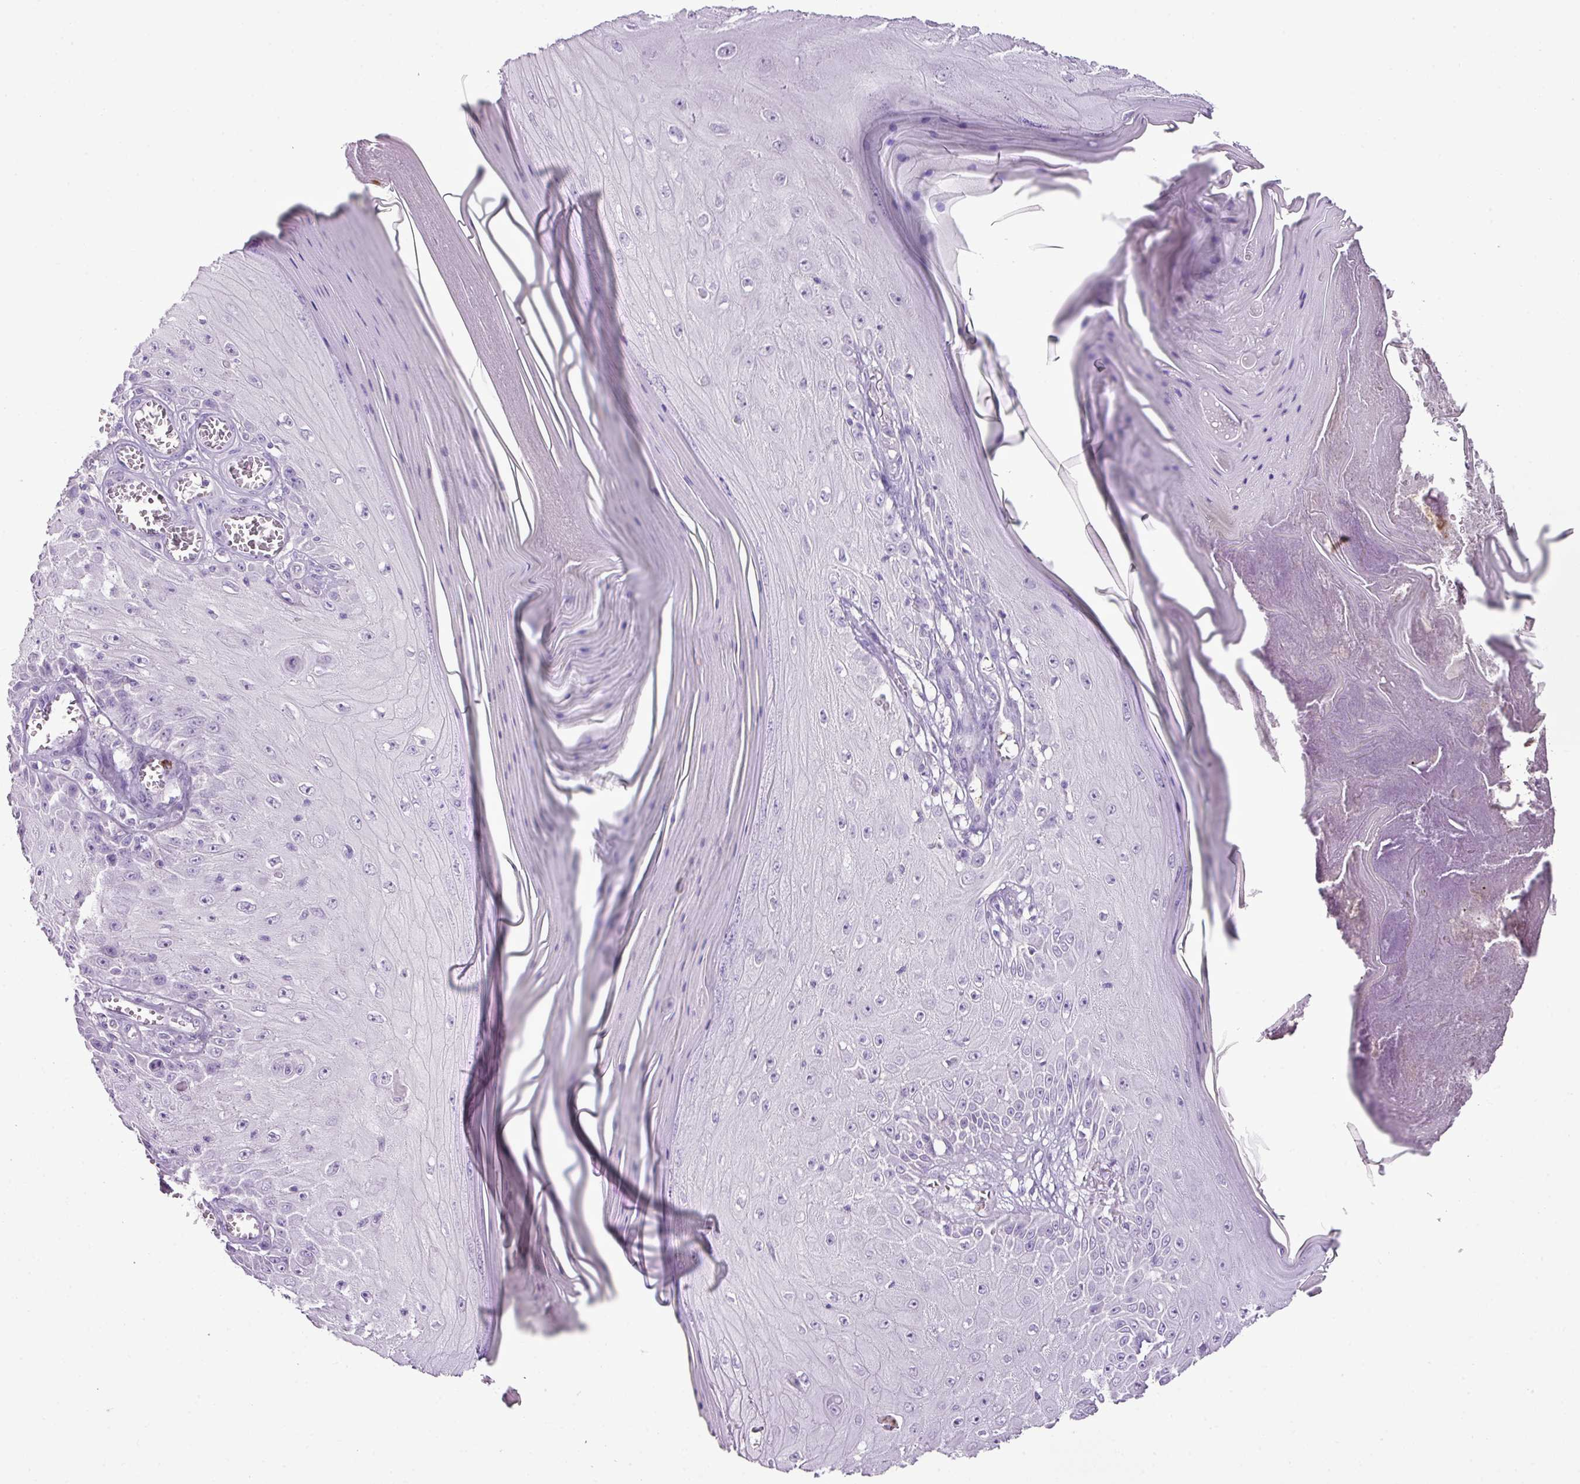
{"staining": {"intensity": "negative", "quantity": "none", "location": "none"}, "tissue": "skin cancer", "cell_type": "Tumor cells", "image_type": "cancer", "snomed": [{"axis": "morphology", "description": "Squamous cell carcinoma, NOS"}, {"axis": "topography", "description": "Skin"}], "caption": "Tumor cells are negative for protein expression in human skin cancer (squamous cell carcinoma). The staining was performed using DAB to visualize the protein expression in brown, while the nuclei were stained in blue with hematoxylin (Magnification: 20x).", "gene": "HTR3E", "patient": {"sex": "female", "age": 73}}